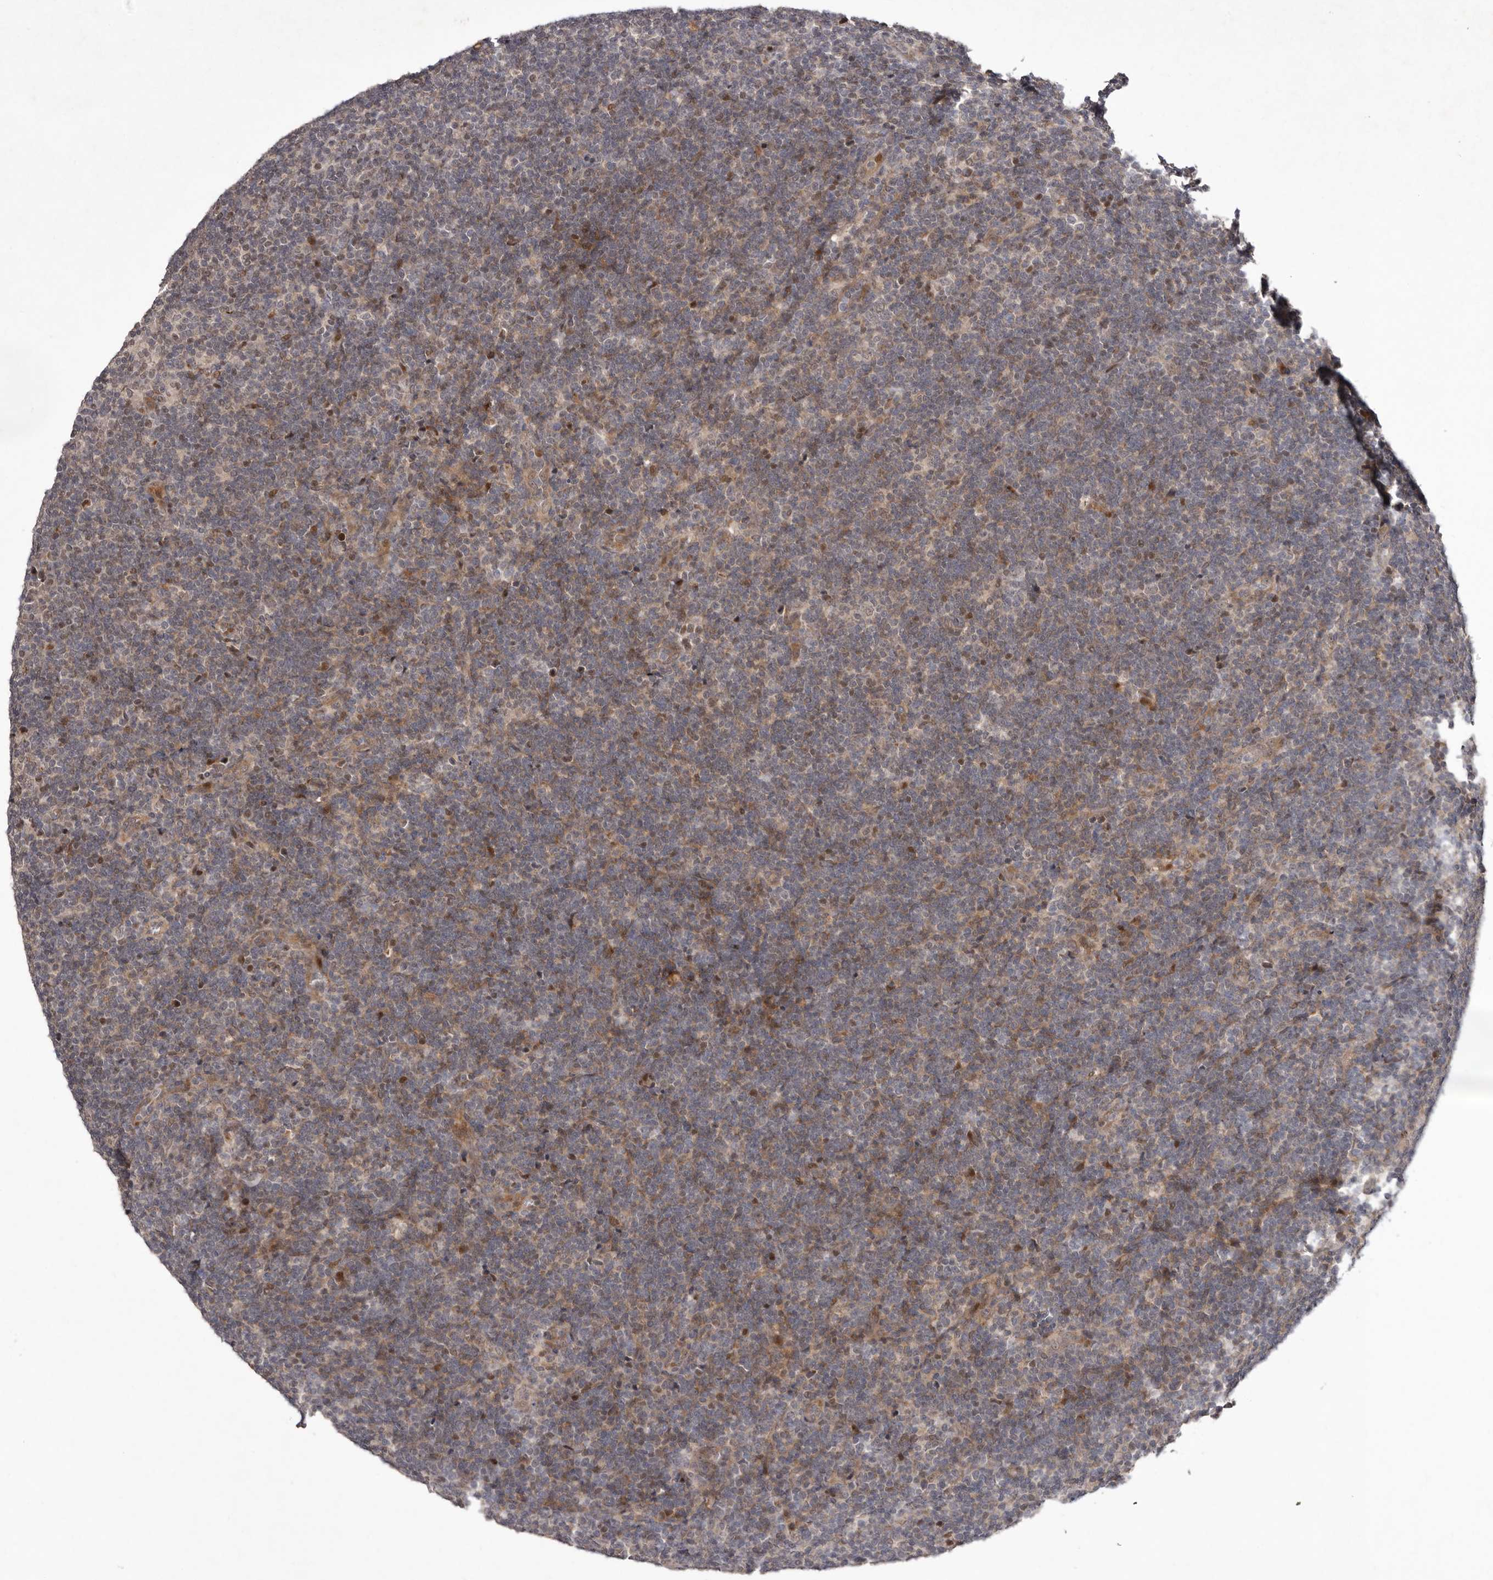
{"staining": {"intensity": "negative", "quantity": "none", "location": "none"}, "tissue": "lymphoma", "cell_type": "Tumor cells", "image_type": "cancer", "snomed": [{"axis": "morphology", "description": "Hodgkin's disease, NOS"}, {"axis": "topography", "description": "Lymph node"}], "caption": "This micrograph is of Hodgkin's disease stained with IHC to label a protein in brown with the nuclei are counter-stained blue. There is no expression in tumor cells. Nuclei are stained in blue.", "gene": "ABL1", "patient": {"sex": "female", "age": 57}}